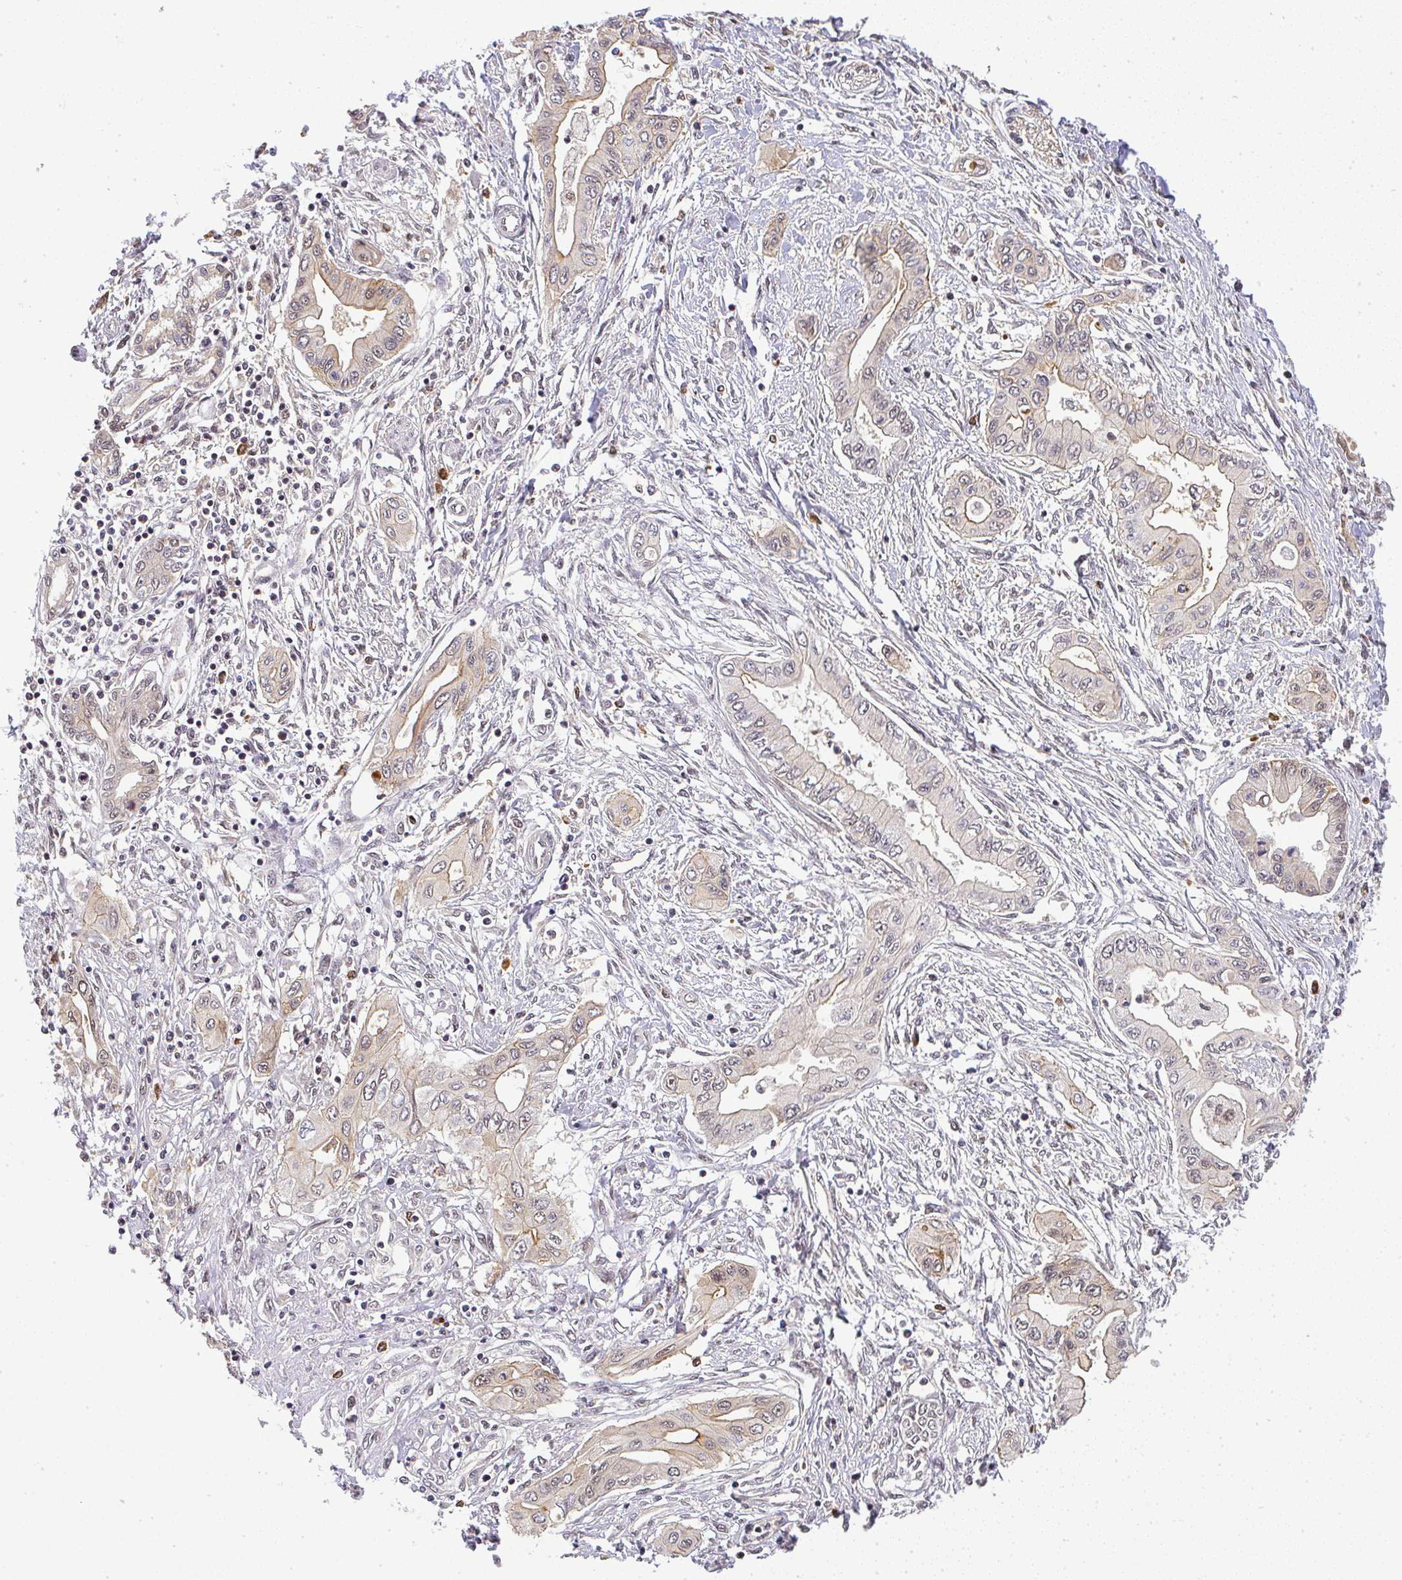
{"staining": {"intensity": "moderate", "quantity": "<25%", "location": "cytoplasmic/membranous"}, "tissue": "pancreatic cancer", "cell_type": "Tumor cells", "image_type": "cancer", "snomed": [{"axis": "morphology", "description": "Adenocarcinoma, NOS"}, {"axis": "topography", "description": "Pancreas"}], "caption": "Immunohistochemical staining of human pancreatic adenocarcinoma shows moderate cytoplasmic/membranous protein expression in approximately <25% of tumor cells. (DAB IHC, brown staining for protein, blue staining for nuclei).", "gene": "FAM153A", "patient": {"sex": "female", "age": 62}}